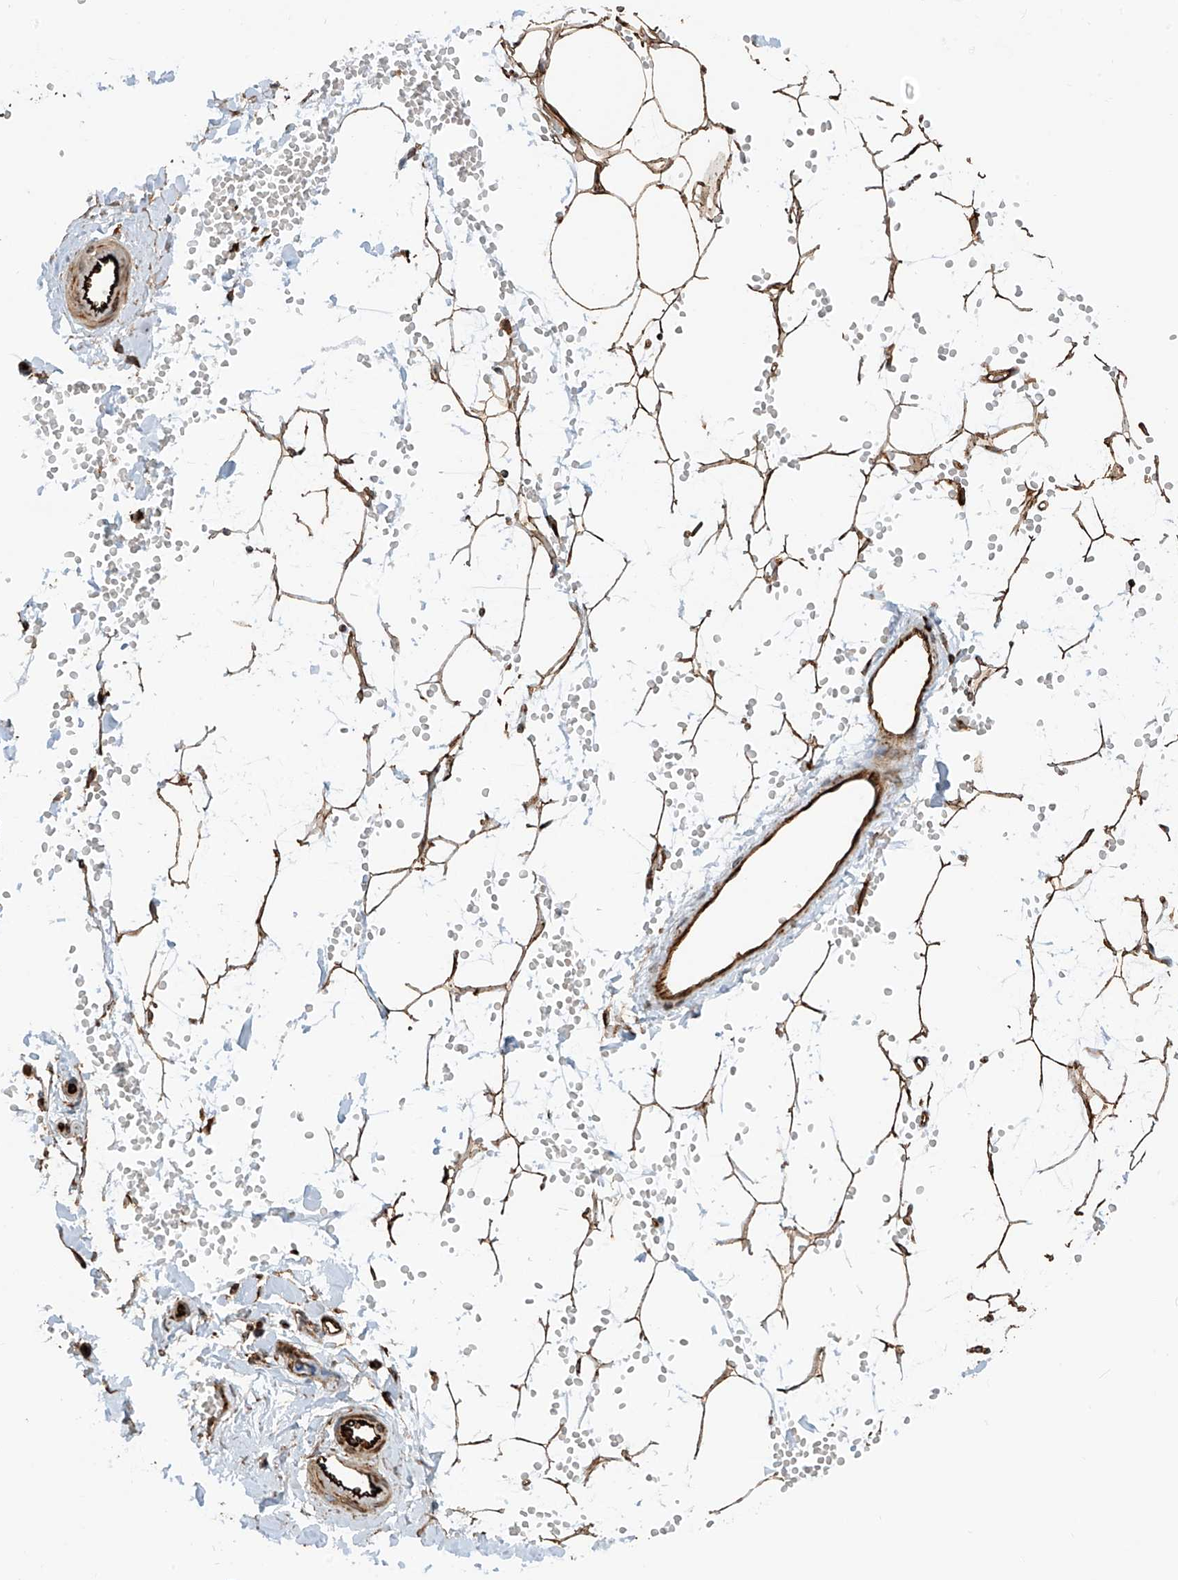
{"staining": {"intensity": "moderate", "quantity": ">75%", "location": "cytoplasmic/membranous"}, "tissue": "adipose tissue", "cell_type": "Adipocytes", "image_type": "normal", "snomed": [{"axis": "morphology", "description": "Normal tissue, NOS"}, {"axis": "topography", "description": "Breast"}], "caption": "DAB (3,3'-diaminobenzidine) immunohistochemical staining of unremarkable human adipose tissue displays moderate cytoplasmic/membranous protein positivity in about >75% of adipocytes.", "gene": "EIF5B", "patient": {"sex": "female", "age": 23}}